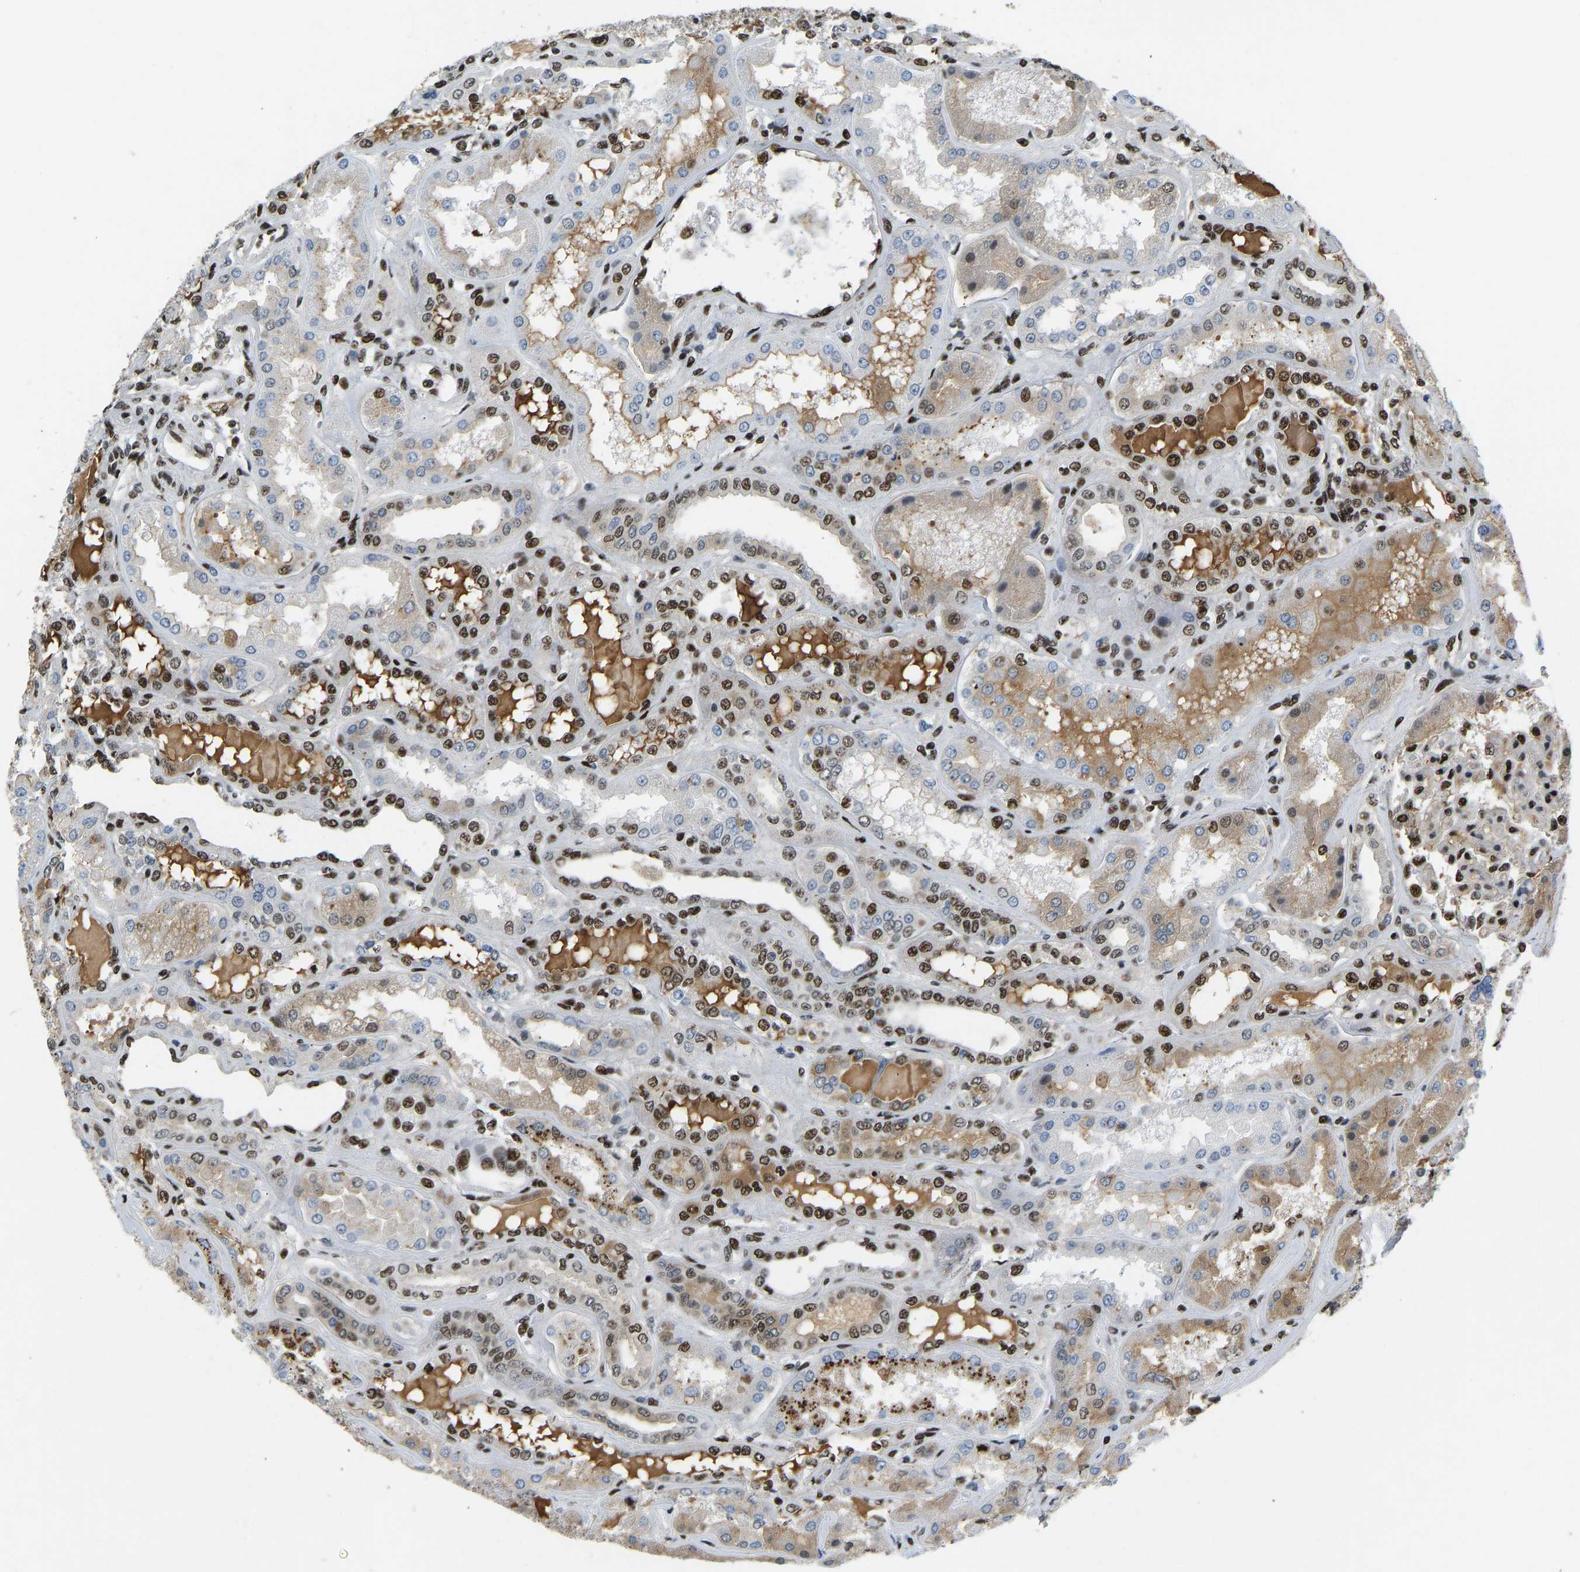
{"staining": {"intensity": "strong", "quantity": ">75%", "location": "nuclear"}, "tissue": "kidney", "cell_type": "Cells in glomeruli", "image_type": "normal", "snomed": [{"axis": "morphology", "description": "Normal tissue, NOS"}, {"axis": "topography", "description": "Kidney"}], "caption": "Normal kidney exhibits strong nuclear positivity in about >75% of cells in glomeruli.", "gene": "FOXK1", "patient": {"sex": "female", "age": 56}}